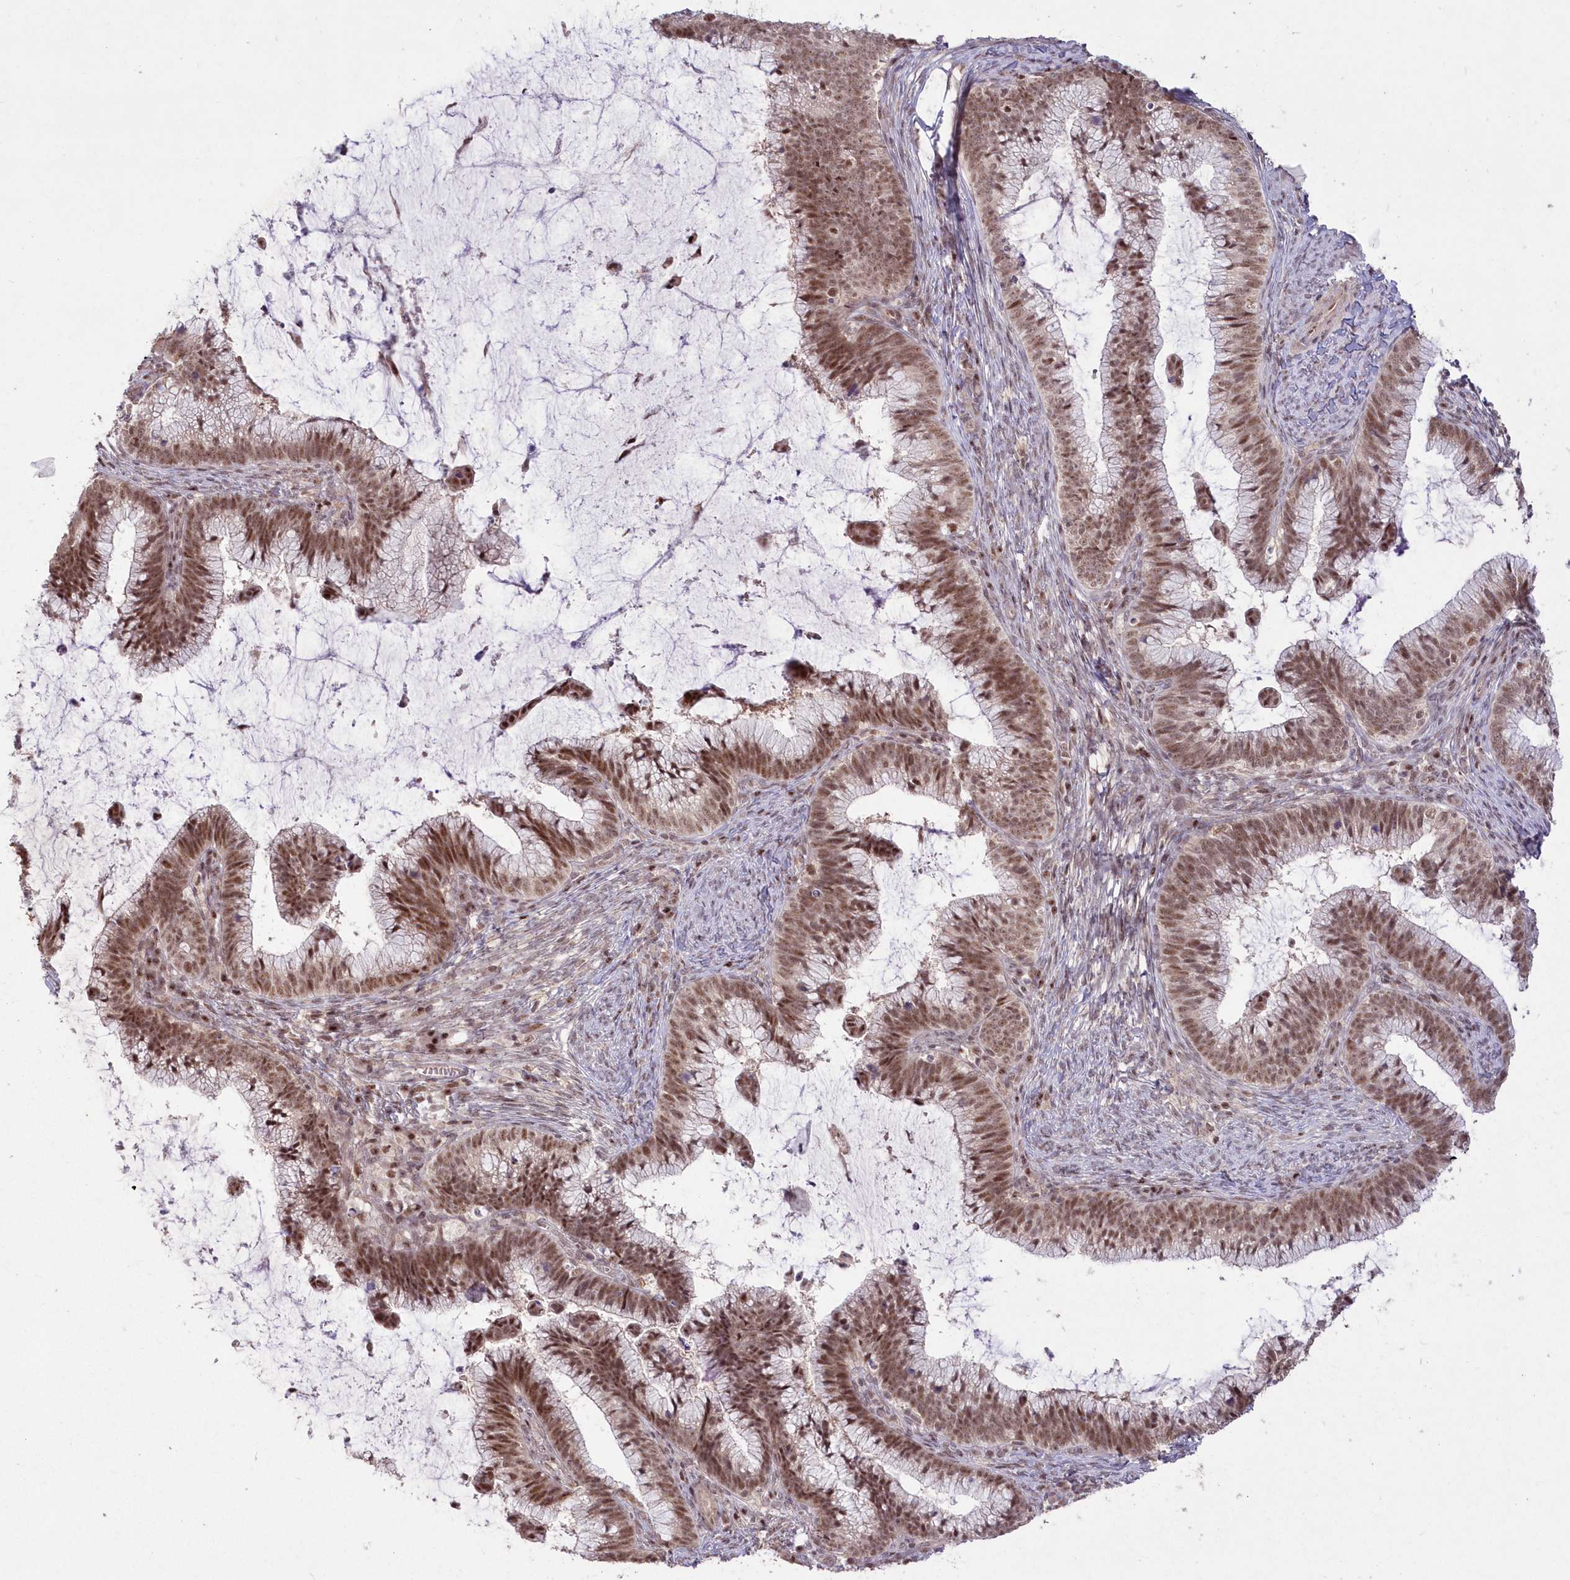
{"staining": {"intensity": "moderate", "quantity": ">75%", "location": "nuclear"}, "tissue": "cervical cancer", "cell_type": "Tumor cells", "image_type": "cancer", "snomed": [{"axis": "morphology", "description": "Adenocarcinoma, NOS"}, {"axis": "topography", "description": "Cervix"}], "caption": "Approximately >75% of tumor cells in cervical cancer exhibit moderate nuclear protein staining as visualized by brown immunohistochemical staining.", "gene": "WBP1L", "patient": {"sex": "female", "age": 36}}